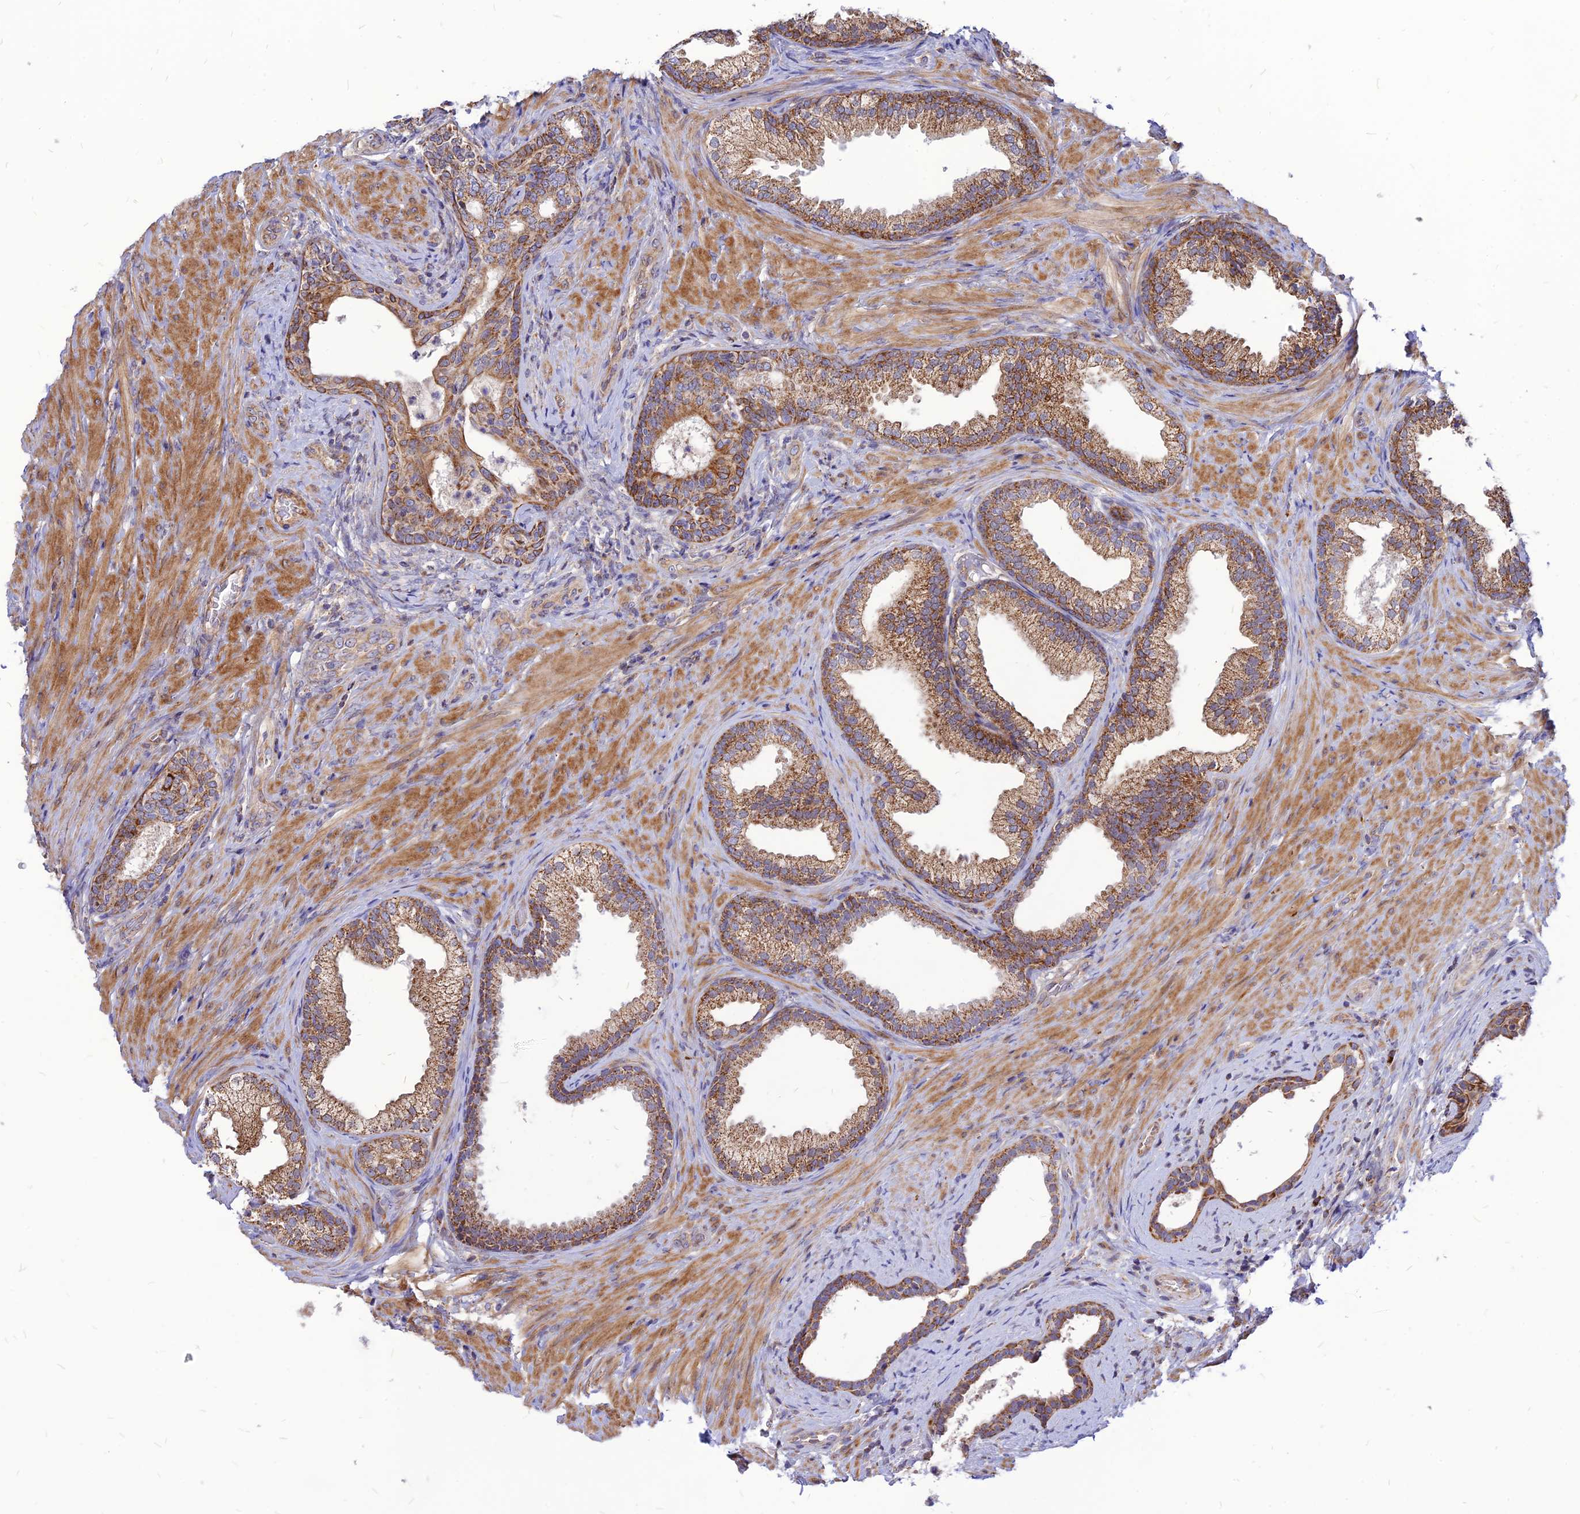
{"staining": {"intensity": "strong", "quantity": ">75%", "location": "cytoplasmic/membranous"}, "tissue": "prostate", "cell_type": "Glandular cells", "image_type": "normal", "snomed": [{"axis": "morphology", "description": "Normal tissue, NOS"}, {"axis": "topography", "description": "Prostate"}], "caption": "An immunohistochemistry histopathology image of benign tissue is shown. Protein staining in brown shows strong cytoplasmic/membranous positivity in prostate within glandular cells.", "gene": "ECI1", "patient": {"sex": "male", "age": 76}}